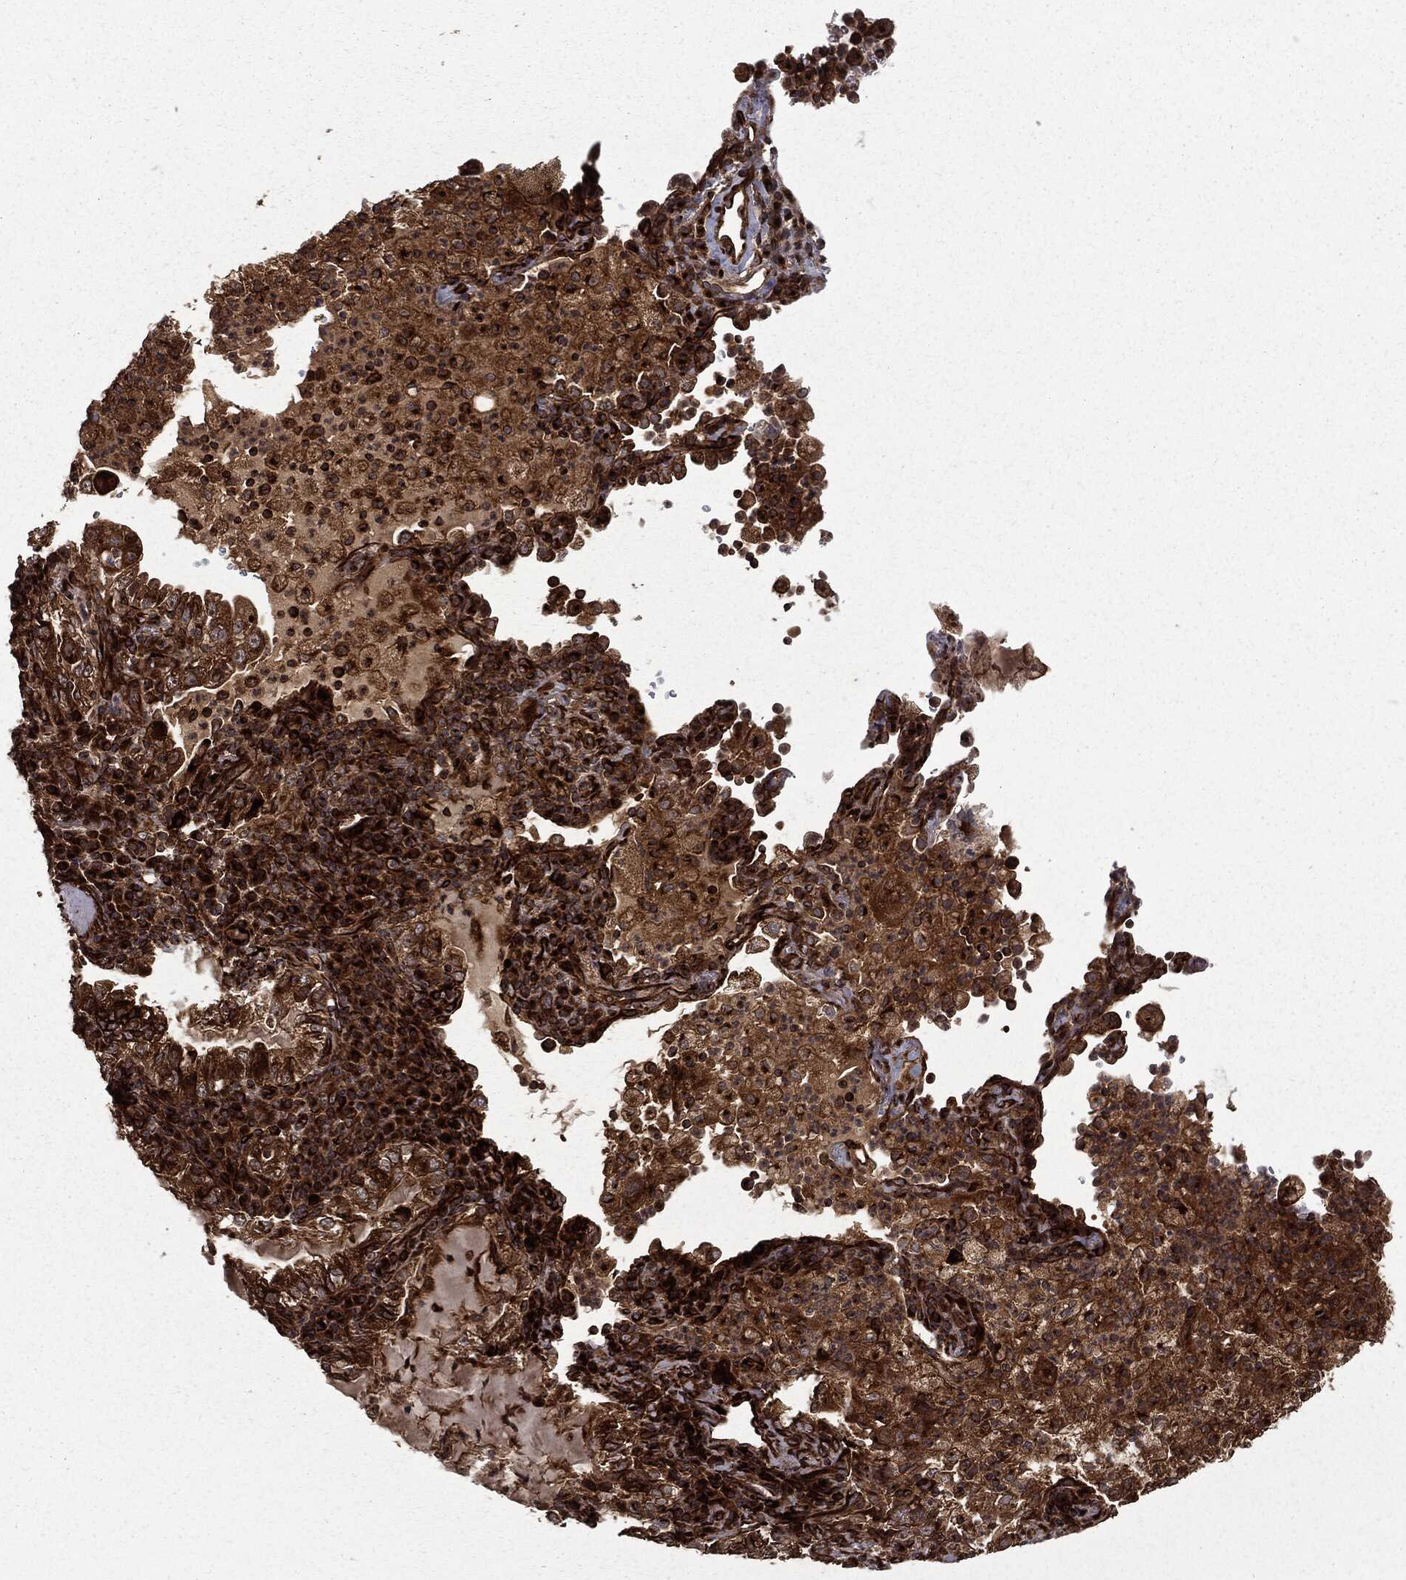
{"staining": {"intensity": "moderate", "quantity": ">75%", "location": "cytoplasmic/membranous"}, "tissue": "lung cancer", "cell_type": "Tumor cells", "image_type": "cancer", "snomed": [{"axis": "morphology", "description": "Adenocarcinoma, NOS"}, {"axis": "topography", "description": "Lung"}], "caption": "DAB (3,3'-diaminobenzidine) immunohistochemical staining of human lung adenocarcinoma exhibits moderate cytoplasmic/membranous protein positivity in about >75% of tumor cells.", "gene": "HTT", "patient": {"sex": "female", "age": 73}}